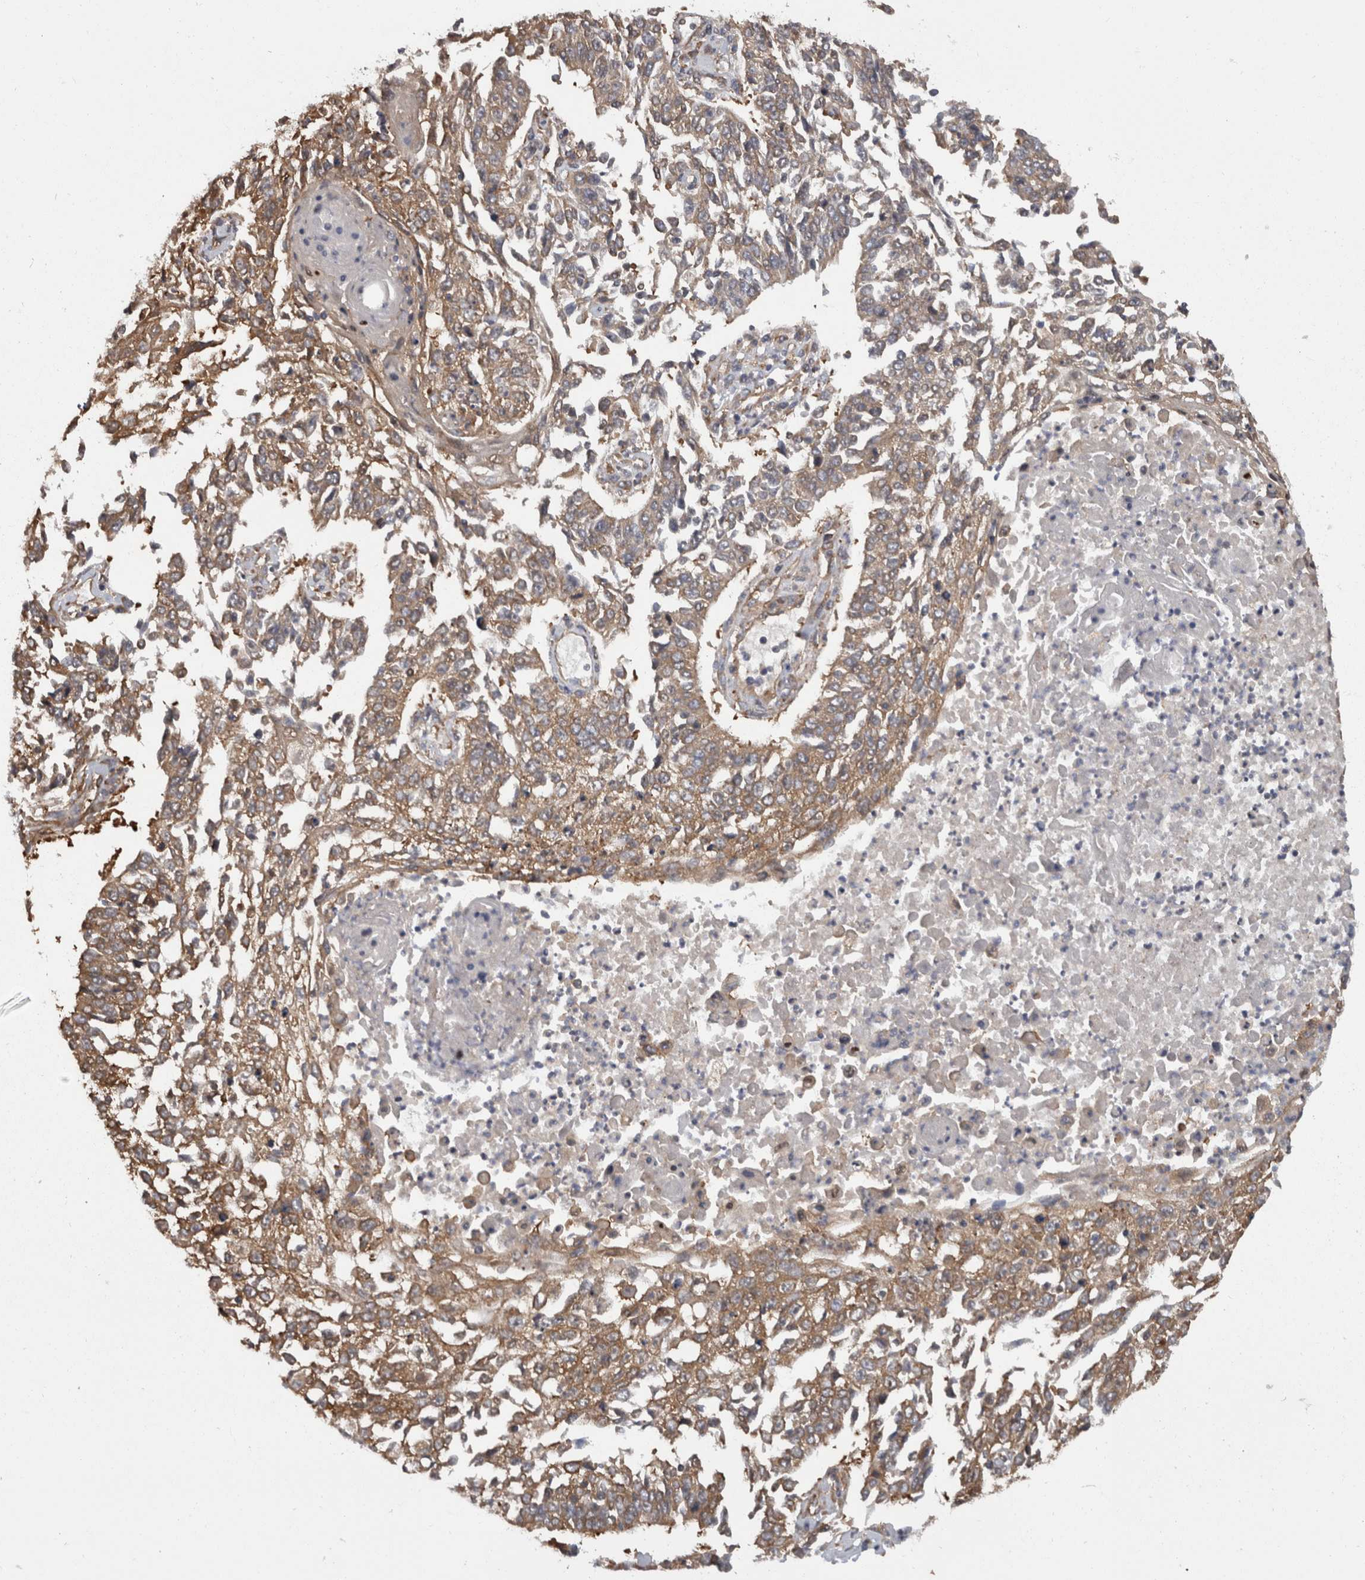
{"staining": {"intensity": "moderate", "quantity": ">75%", "location": "cytoplasmic/membranous"}, "tissue": "lung cancer", "cell_type": "Tumor cells", "image_type": "cancer", "snomed": [{"axis": "morphology", "description": "Normal tissue, NOS"}, {"axis": "morphology", "description": "Squamous cell carcinoma, NOS"}, {"axis": "topography", "description": "Cartilage tissue"}, {"axis": "topography", "description": "Bronchus"}, {"axis": "topography", "description": "Lung"}, {"axis": "topography", "description": "Peripheral nerve tissue"}], "caption": "Human lung cancer stained with a protein marker reveals moderate staining in tumor cells.", "gene": "SMCR8", "patient": {"sex": "female", "age": 49}}